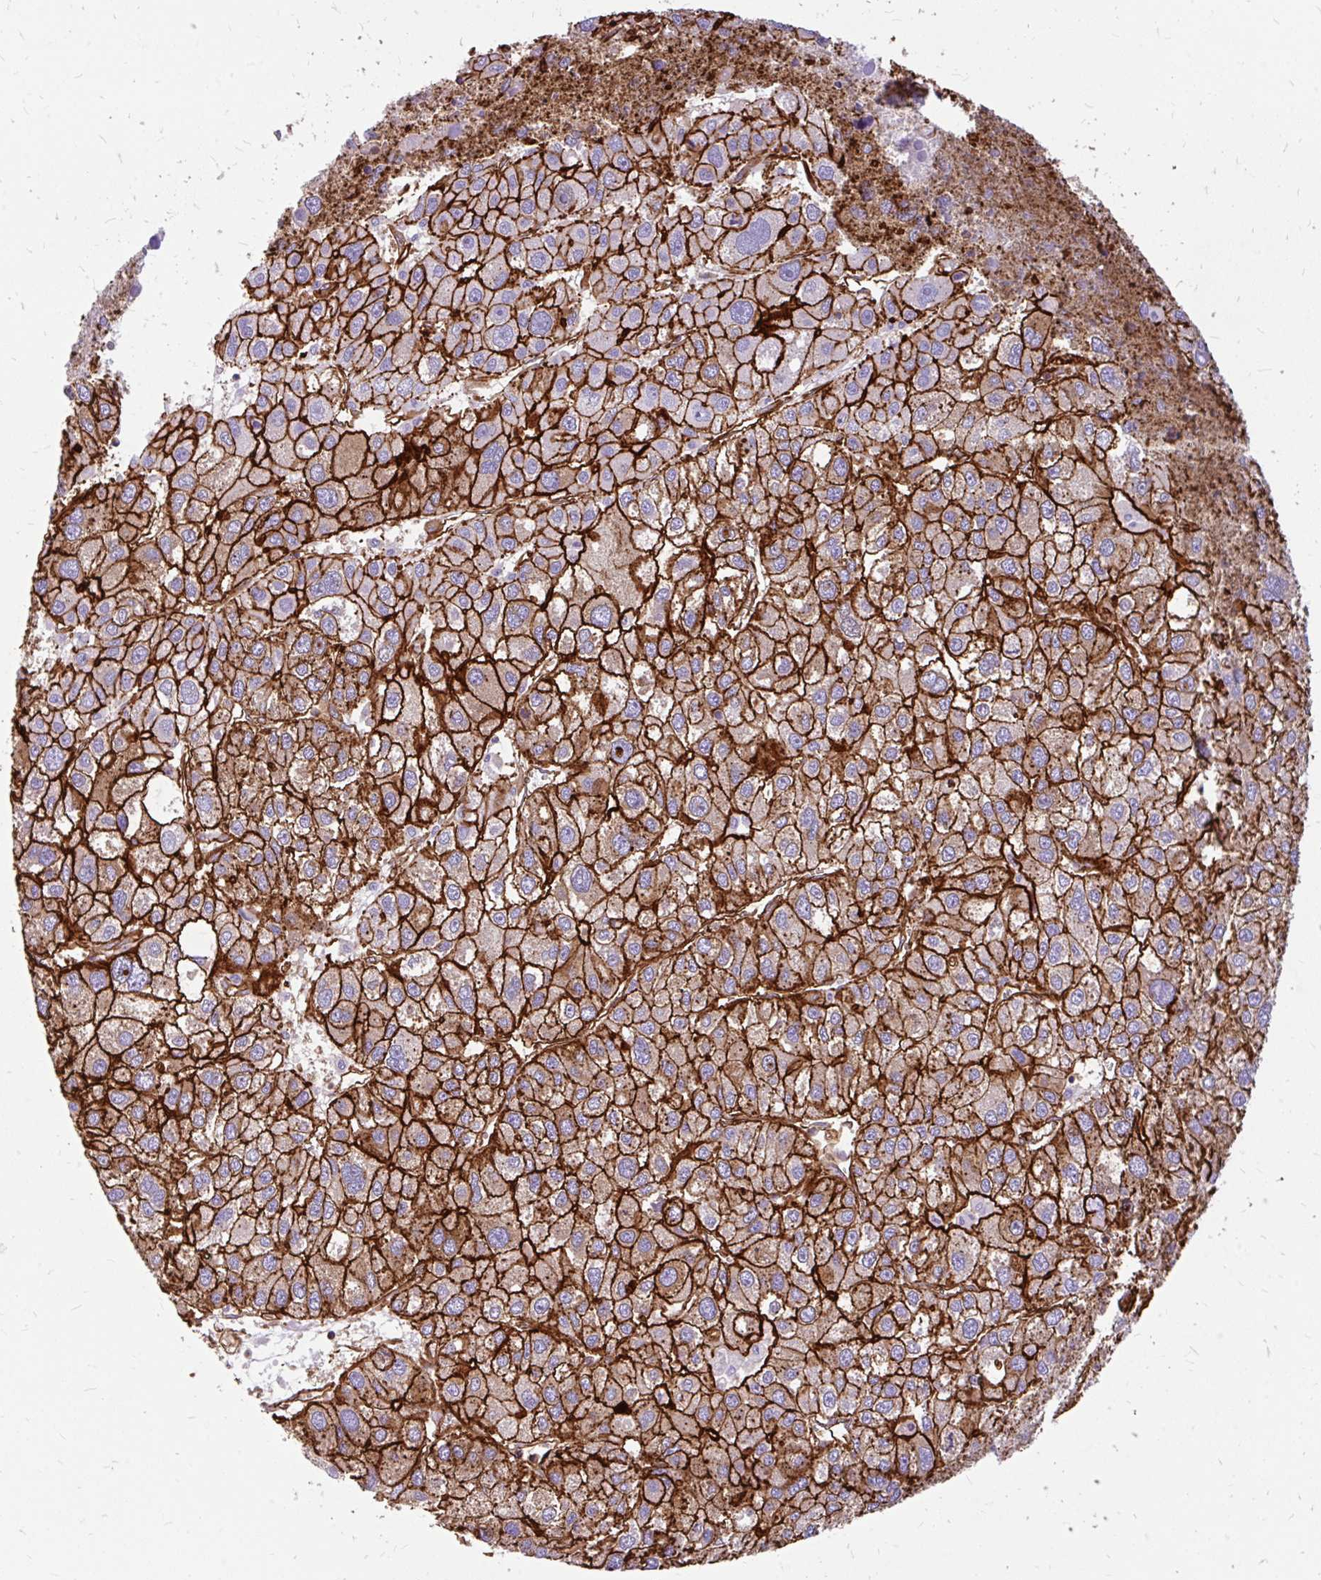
{"staining": {"intensity": "strong", "quantity": ">75%", "location": "cytoplasmic/membranous"}, "tissue": "liver cancer", "cell_type": "Tumor cells", "image_type": "cancer", "snomed": [{"axis": "morphology", "description": "Carcinoma, Hepatocellular, NOS"}, {"axis": "topography", "description": "Liver"}], "caption": "A brown stain highlights strong cytoplasmic/membranous positivity of a protein in human hepatocellular carcinoma (liver) tumor cells. (brown staining indicates protein expression, while blue staining denotes nuclei).", "gene": "MAP1LC3B", "patient": {"sex": "male", "age": 73}}